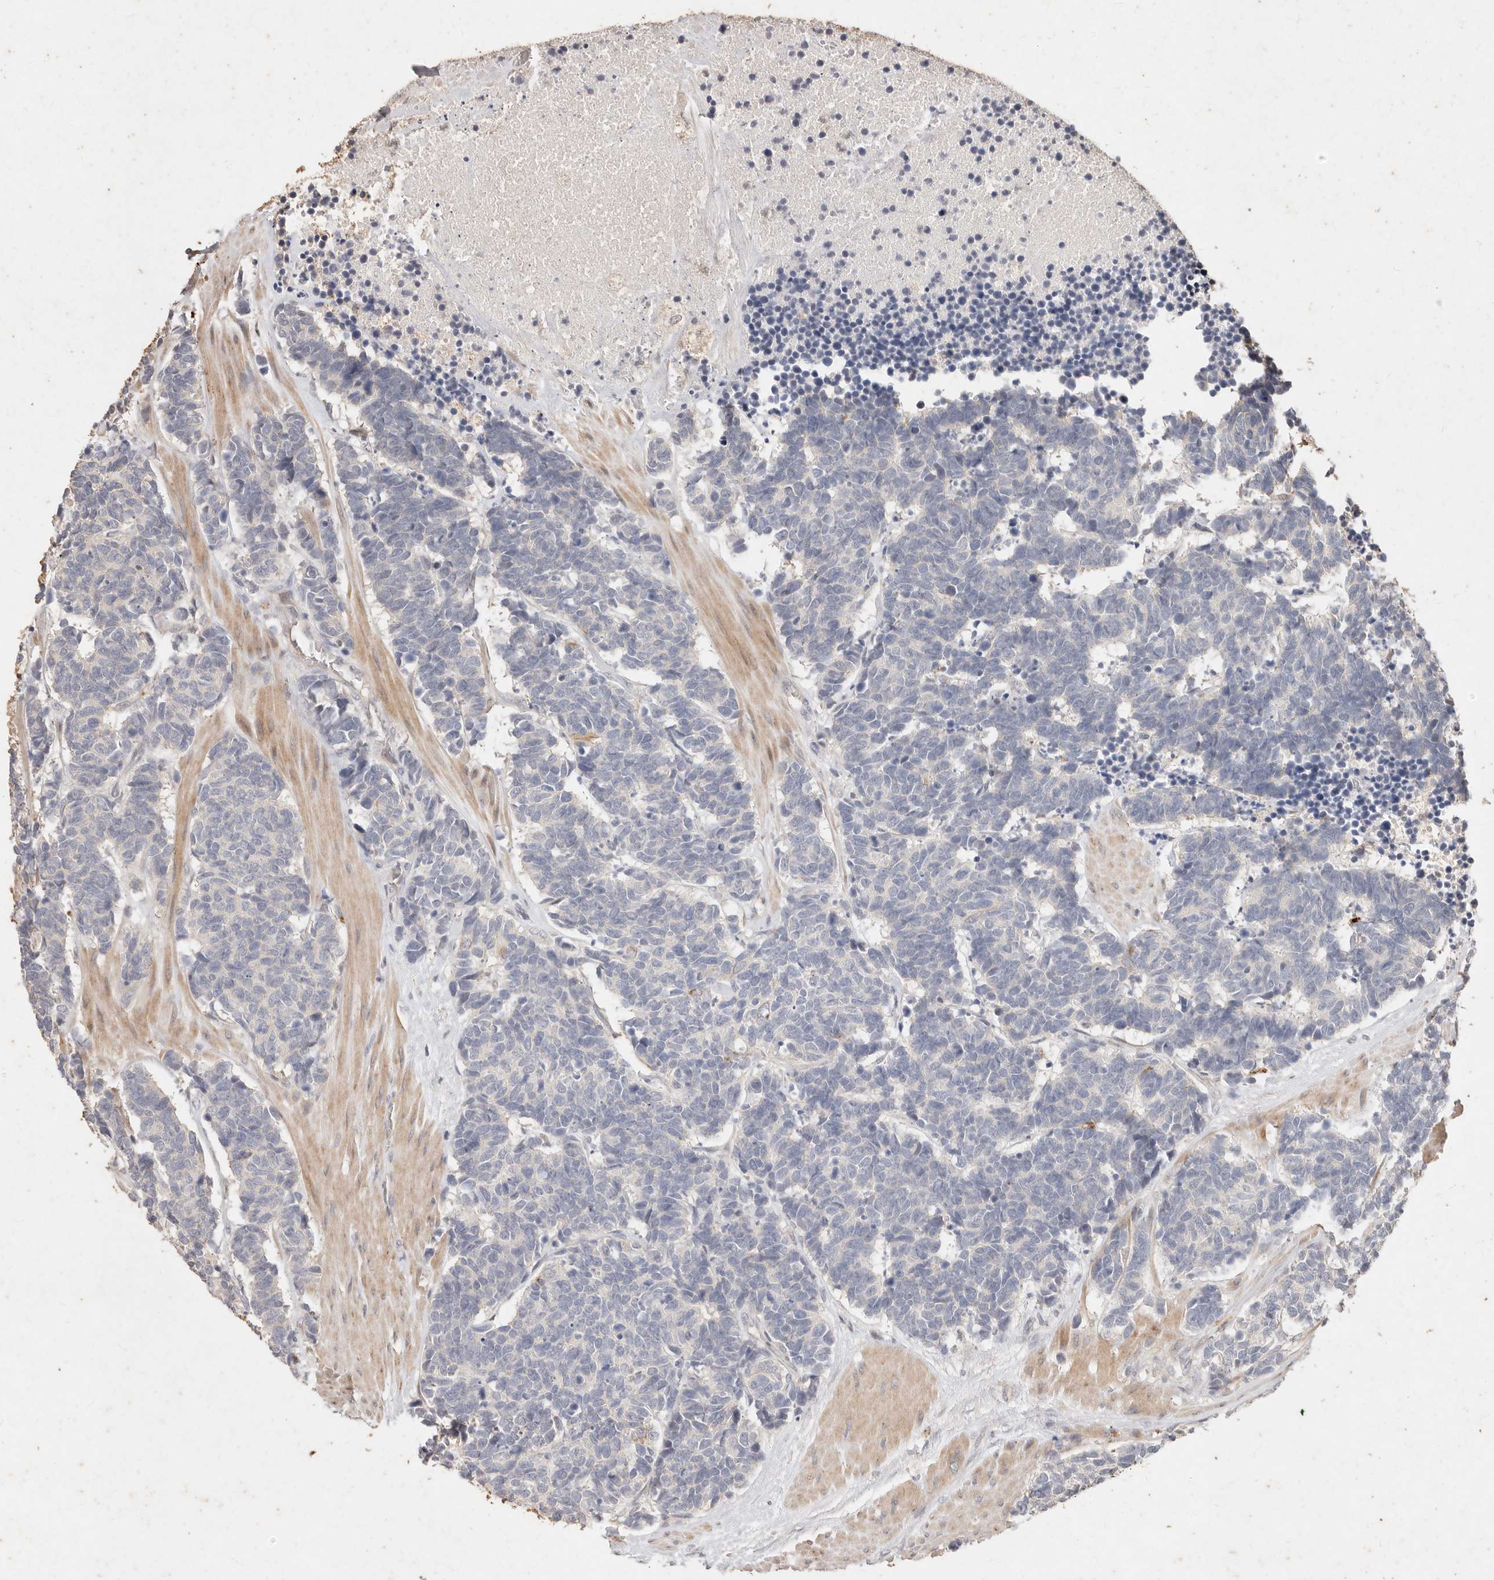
{"staining": {"intensity": "negative", "quantity": "none", "location": "none"}, "tissue": "carcinoid", "cell_type": "Tumor cells", "image_type": "cancer", "snomed": [{"axis": "morphology", "description": "Carcinoma, NOS"}, {"axis": "morphology", "description": "Carcinoid, malignant, NOS"}, {"axis": "topography", "description": "Urinary bladder"}], "caption": "A high-resolution micrograph shows immunohistochemistry (IHC) staining of carcinoid, which reveals no significant positivity in tumor cells.", "gene": "KIF9", "patient": {"sex": "male", "age": 57}}